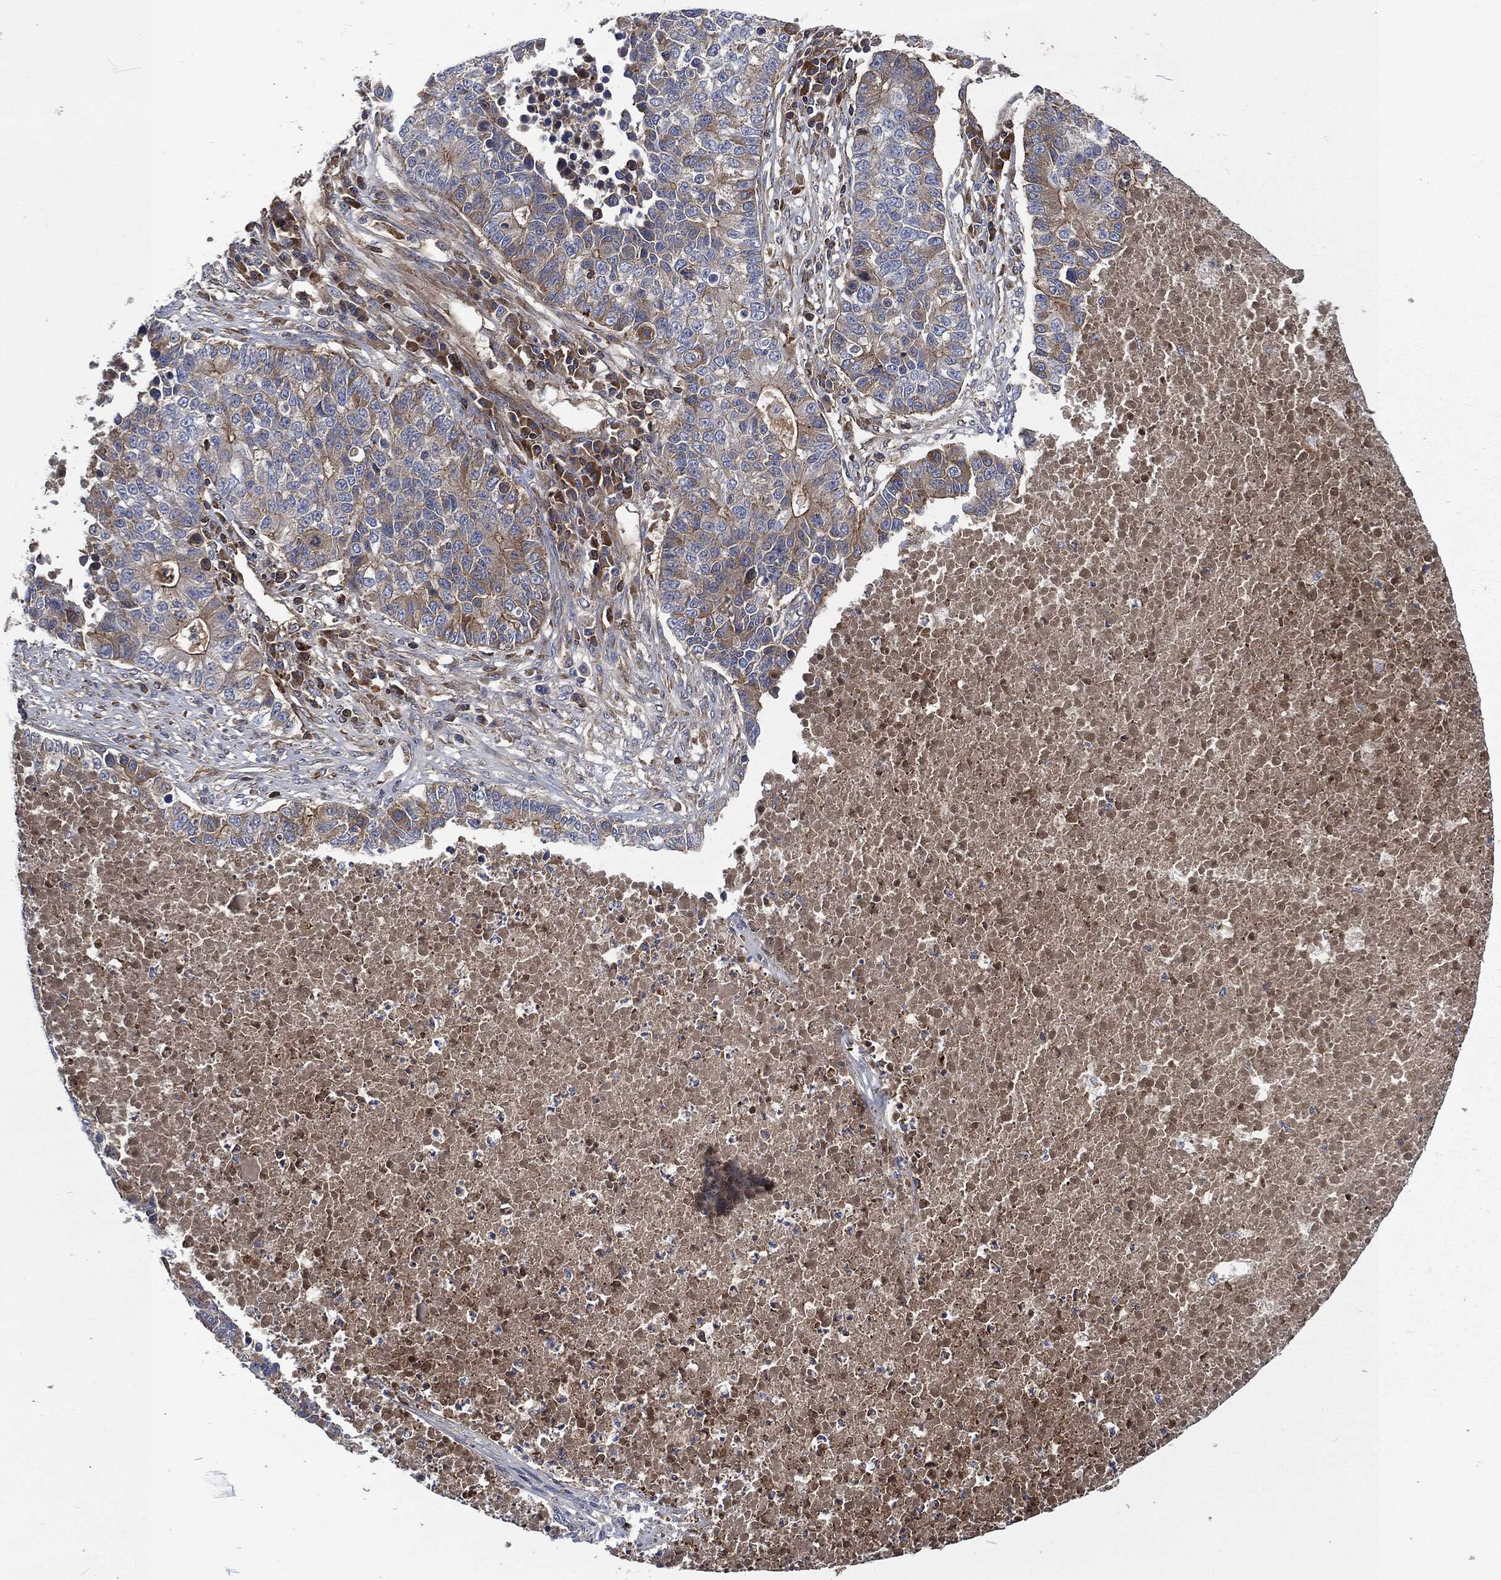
{"staining": {"intensity": "moderate", "quantity": "25%-75%", "location": "cytoplasmic/membranous"}, "tissue": "lung cancer", "cell_type": "Tumor cells", "image_type": "cancer", "snomed": [{"axis": "morphology", "description": "Adenocarcinoma, NOS"}, {"axis": "topography", "description": "Lung"}], "caption": "Adenocarcinoma (lung) was stained to show a protein in brown. There is medium levels of moderate cytoplasmic/membranous positivity in approximately 25%-75% of tumor cells.", "gene": "LGALS9", "patient": {"sex": "male", "age": 57}}